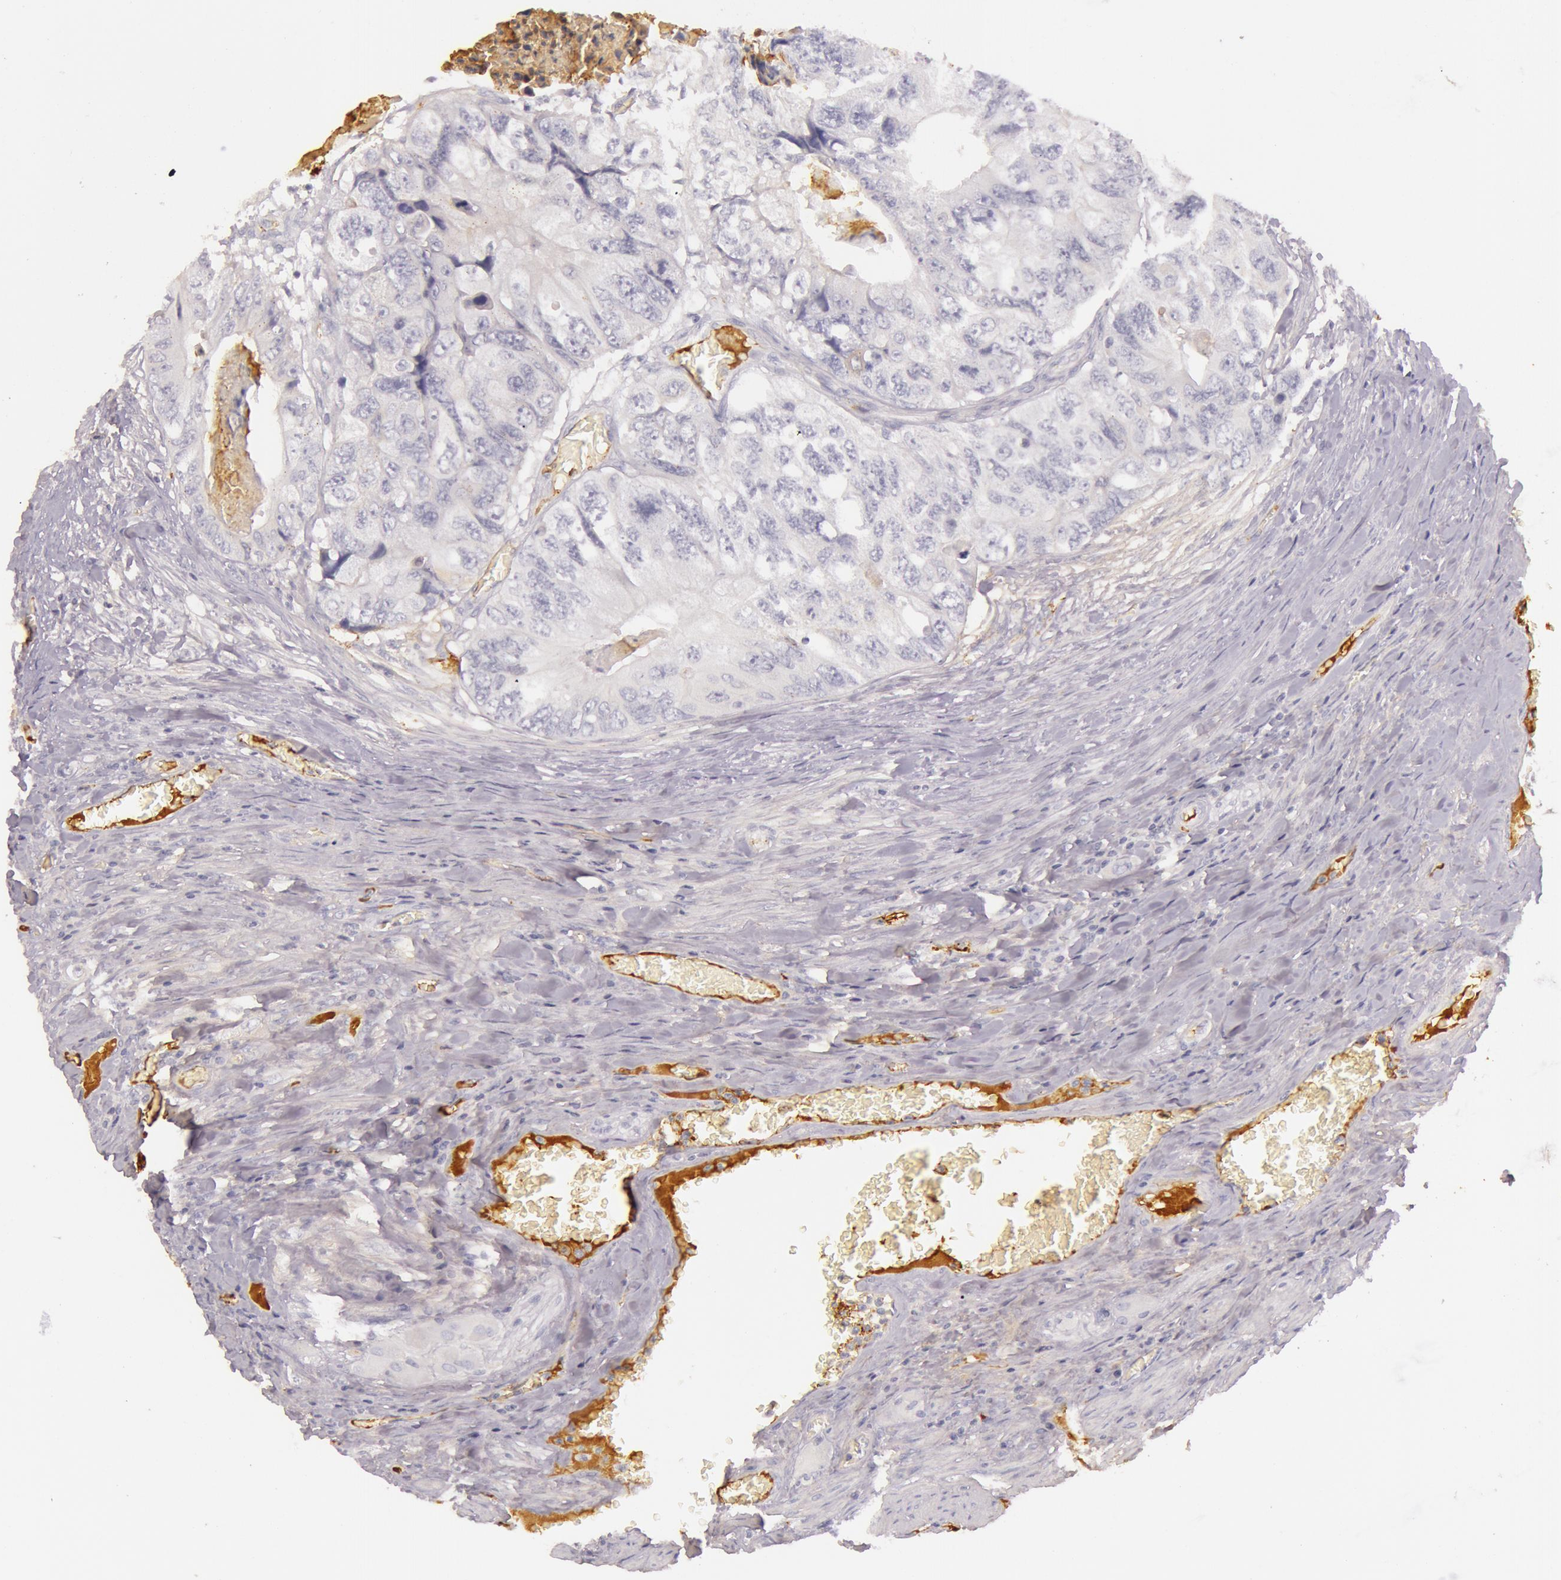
{"staining": {"intensity": "negative", "quantity": "none", "location": "none"}, "tissue": "colorectal cancer", "cell_type": "Tumor cells", "image_type": "cancer", "snomed": [{"axis": "morphology", "description": "Adenocarcinoma, NOS"}, {"axis": "topography", "description": "Rectum"}], "caption": "A high-resolution photomicrograph shows immunohistochemistry staining of colorectal adenocarcinoma, which exhibits no significant expression in tumor cells.", "gene": "C4BPA", "patient": {"sex": "female", "age": 82}}